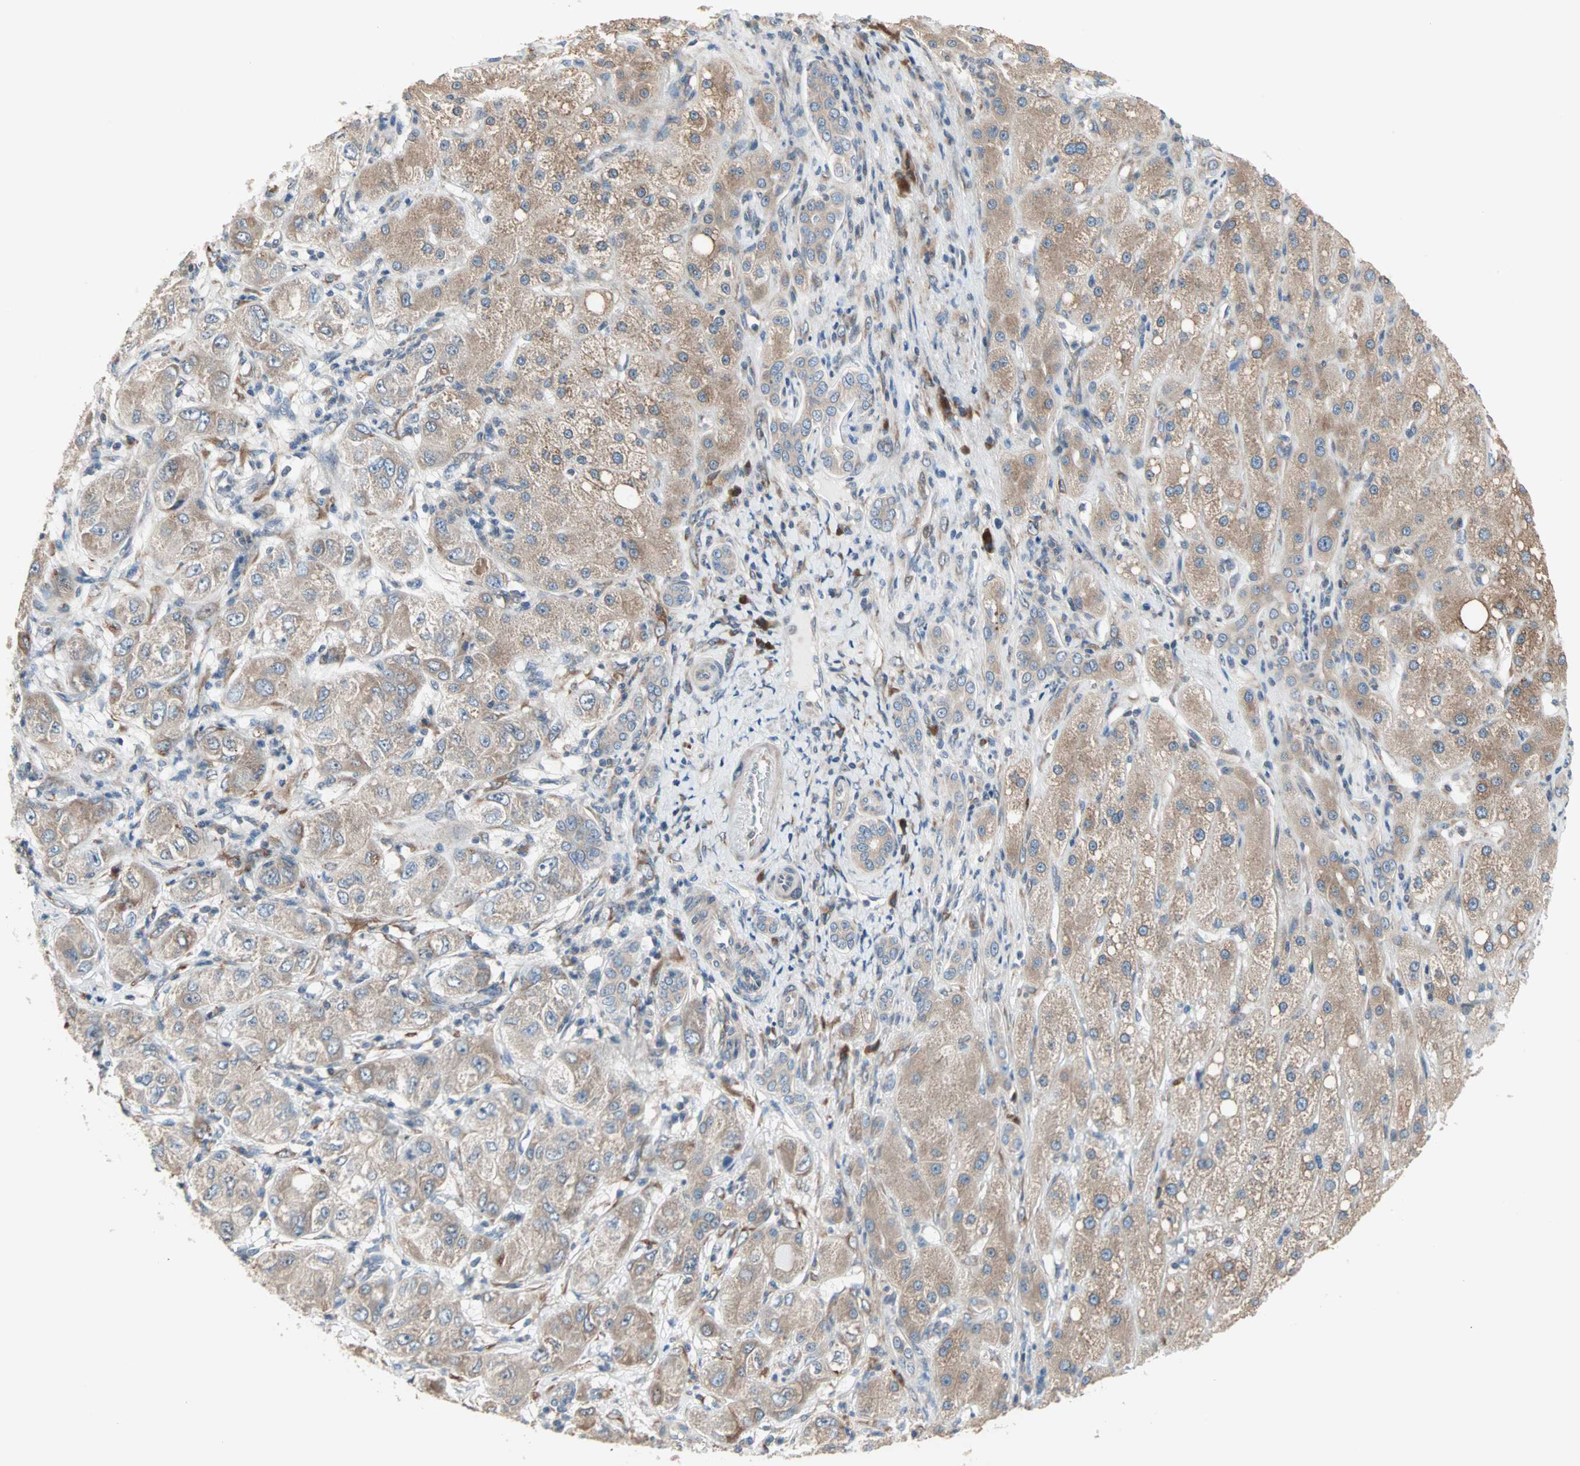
{"staining": {"intensity": "moderate", "quantity": ">75%", "location": "cytoplasmic/membranous"}, "tissue": "liver cancer", "cell_type": "Tumor cells", "image_type": "cancer", "snomed": [{"axis": "morphology", "description": "Carcinoma, Hepatocellular, NOS"}, {"axis": "topography", "description": "Liver"}], "caption": "A brown stain highlights moderate cytoplasmic/membranous expression of a protein in liver hepatocellular carcinoma tumor cells.", "gene": "SAR1A", "patient": {"sex": "male", "age": 80}}